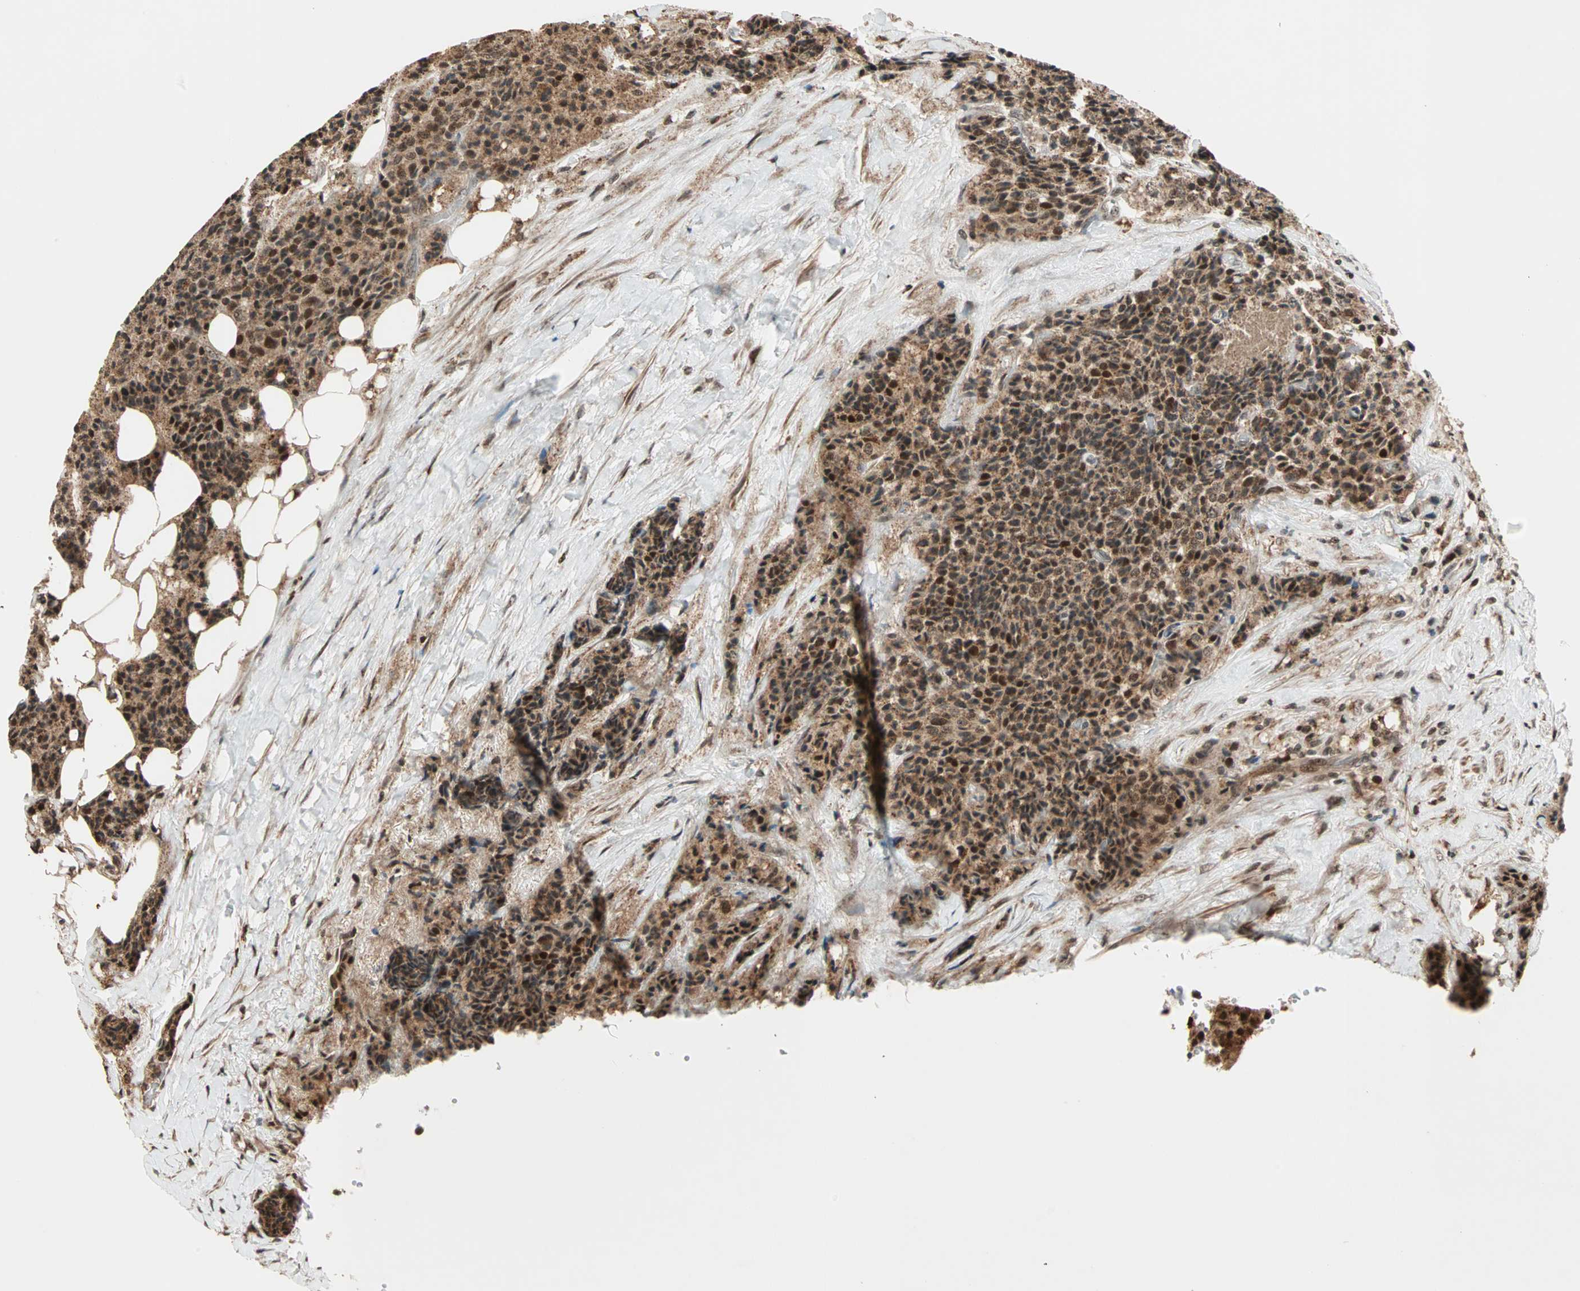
{"staining": {"intensity": "strong", "quantity": ">75%", "location": "cytoplasmic/membranous,nuclear"}, "tissue": "carcinoid", "cell_type": "Tumor cells", "image_type": "cancer", "snomed": [{"axis": "morphology", "description": "Carcinoid, malignant, NOS"}, {"axis": "topography", "description": "Colon"}], "caption": "A brown stain labels strong cytoplasmic/membranous and nuclear expression of a protein in carcinoid (malignant) tumor cells. (Brightfield microscopy of DAB IHC at high magnification).", "gene": "ZBED9", "patient": {"sex": "female", "age": 61}}